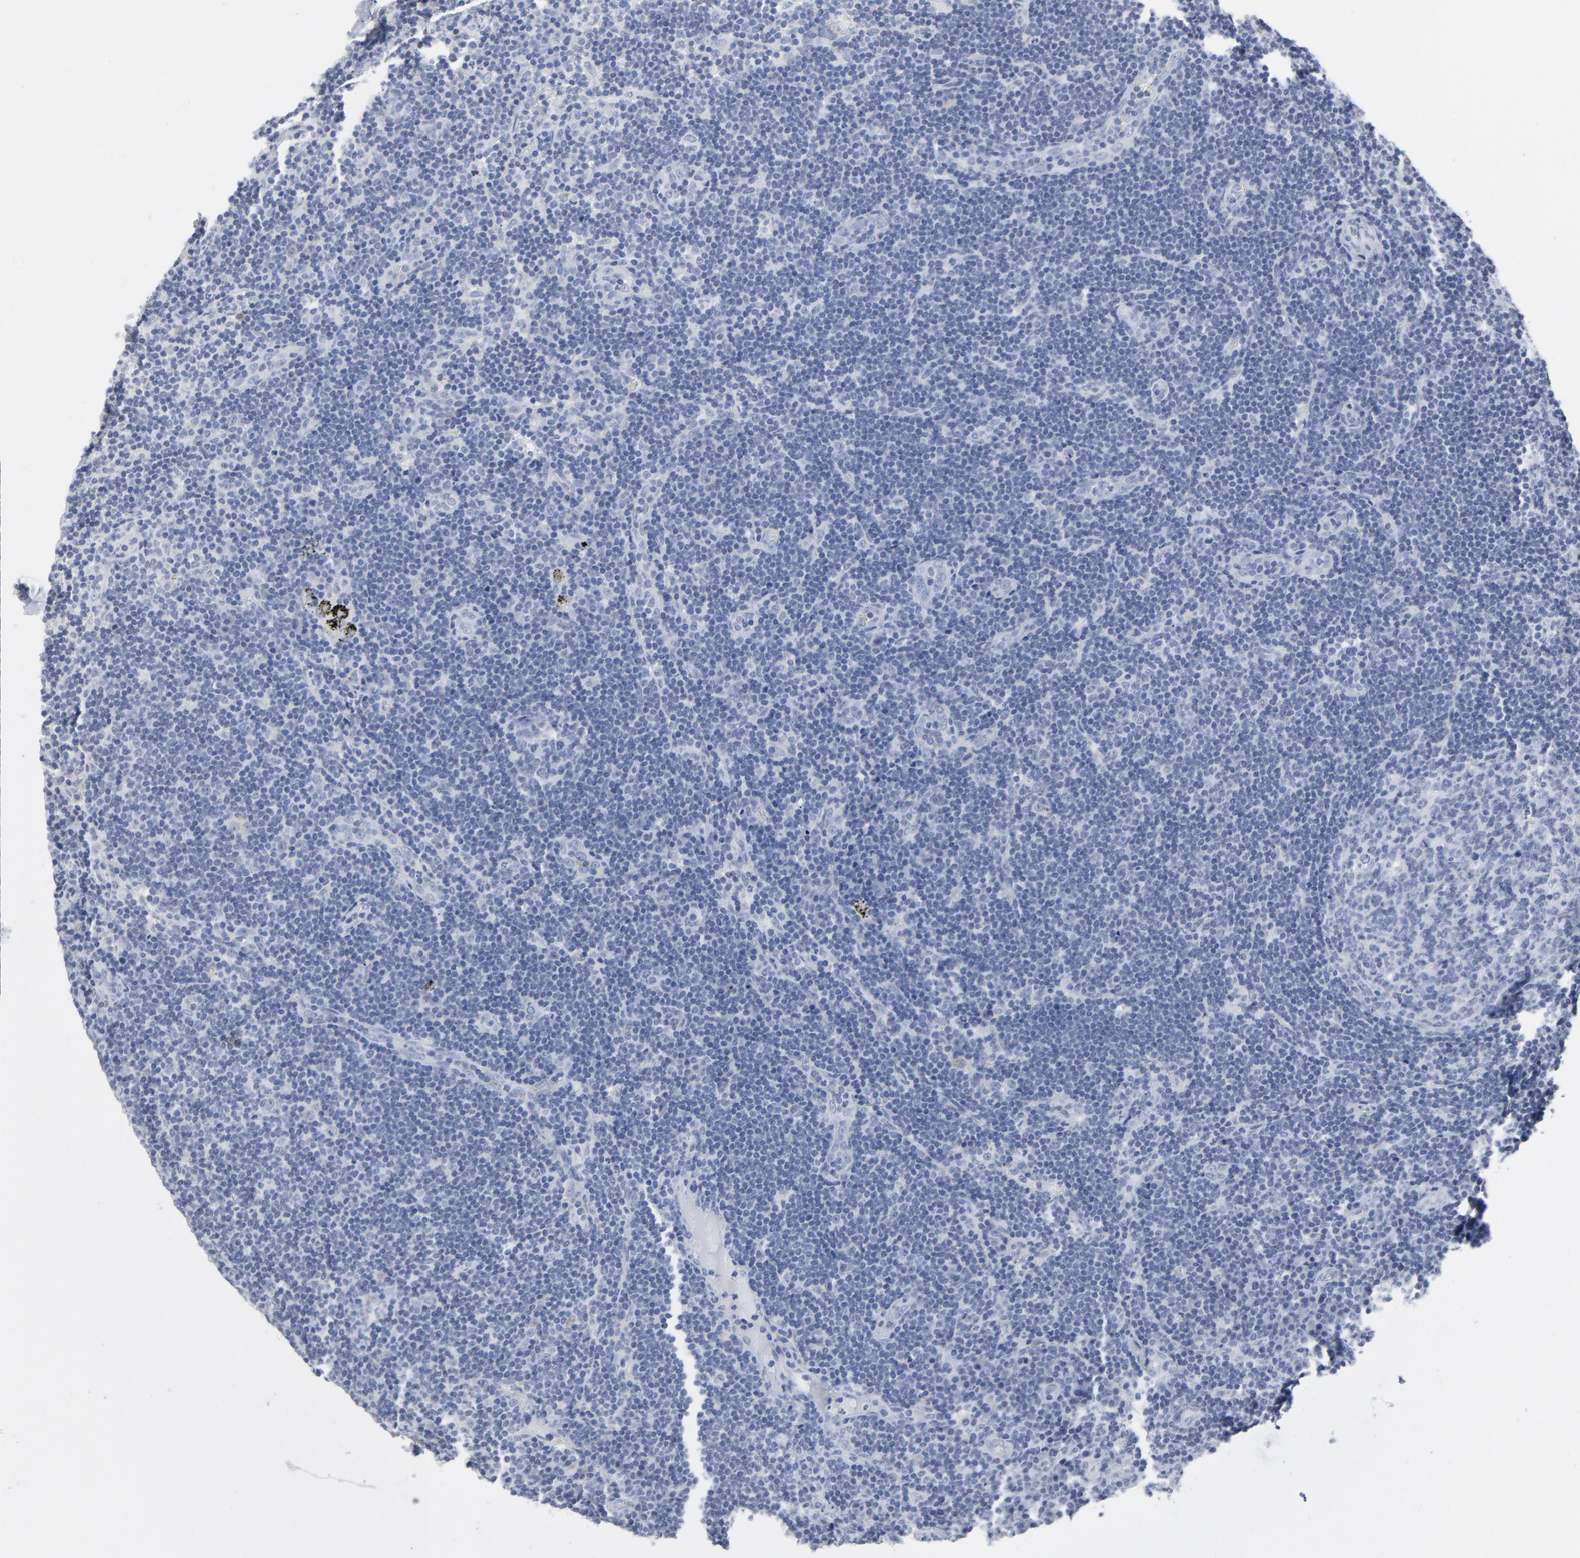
{"staining": {"intensity": "negative", "quantity": "none", "location": "none"}, "tissue": "lymph node", "cell_type": "Germinal center cells", "image_type": "normal", "snomed": [{"axis": "morphology", "description": "Normal tissue, NOS"}, {"axis": "morphology", "description": "Squamous cell carcinoma, metastatic, NOS"}, {"axis": "topography", "description": "Lymph node"}], "caption": "A high-resolution histopathology image shows immunohistochemistry (IHC) staining of benign lymph node, which exhibits no significant staining in germinal center cells.", "gene": "PAGE1", "patient": {"sex": "female", "age": 53}}